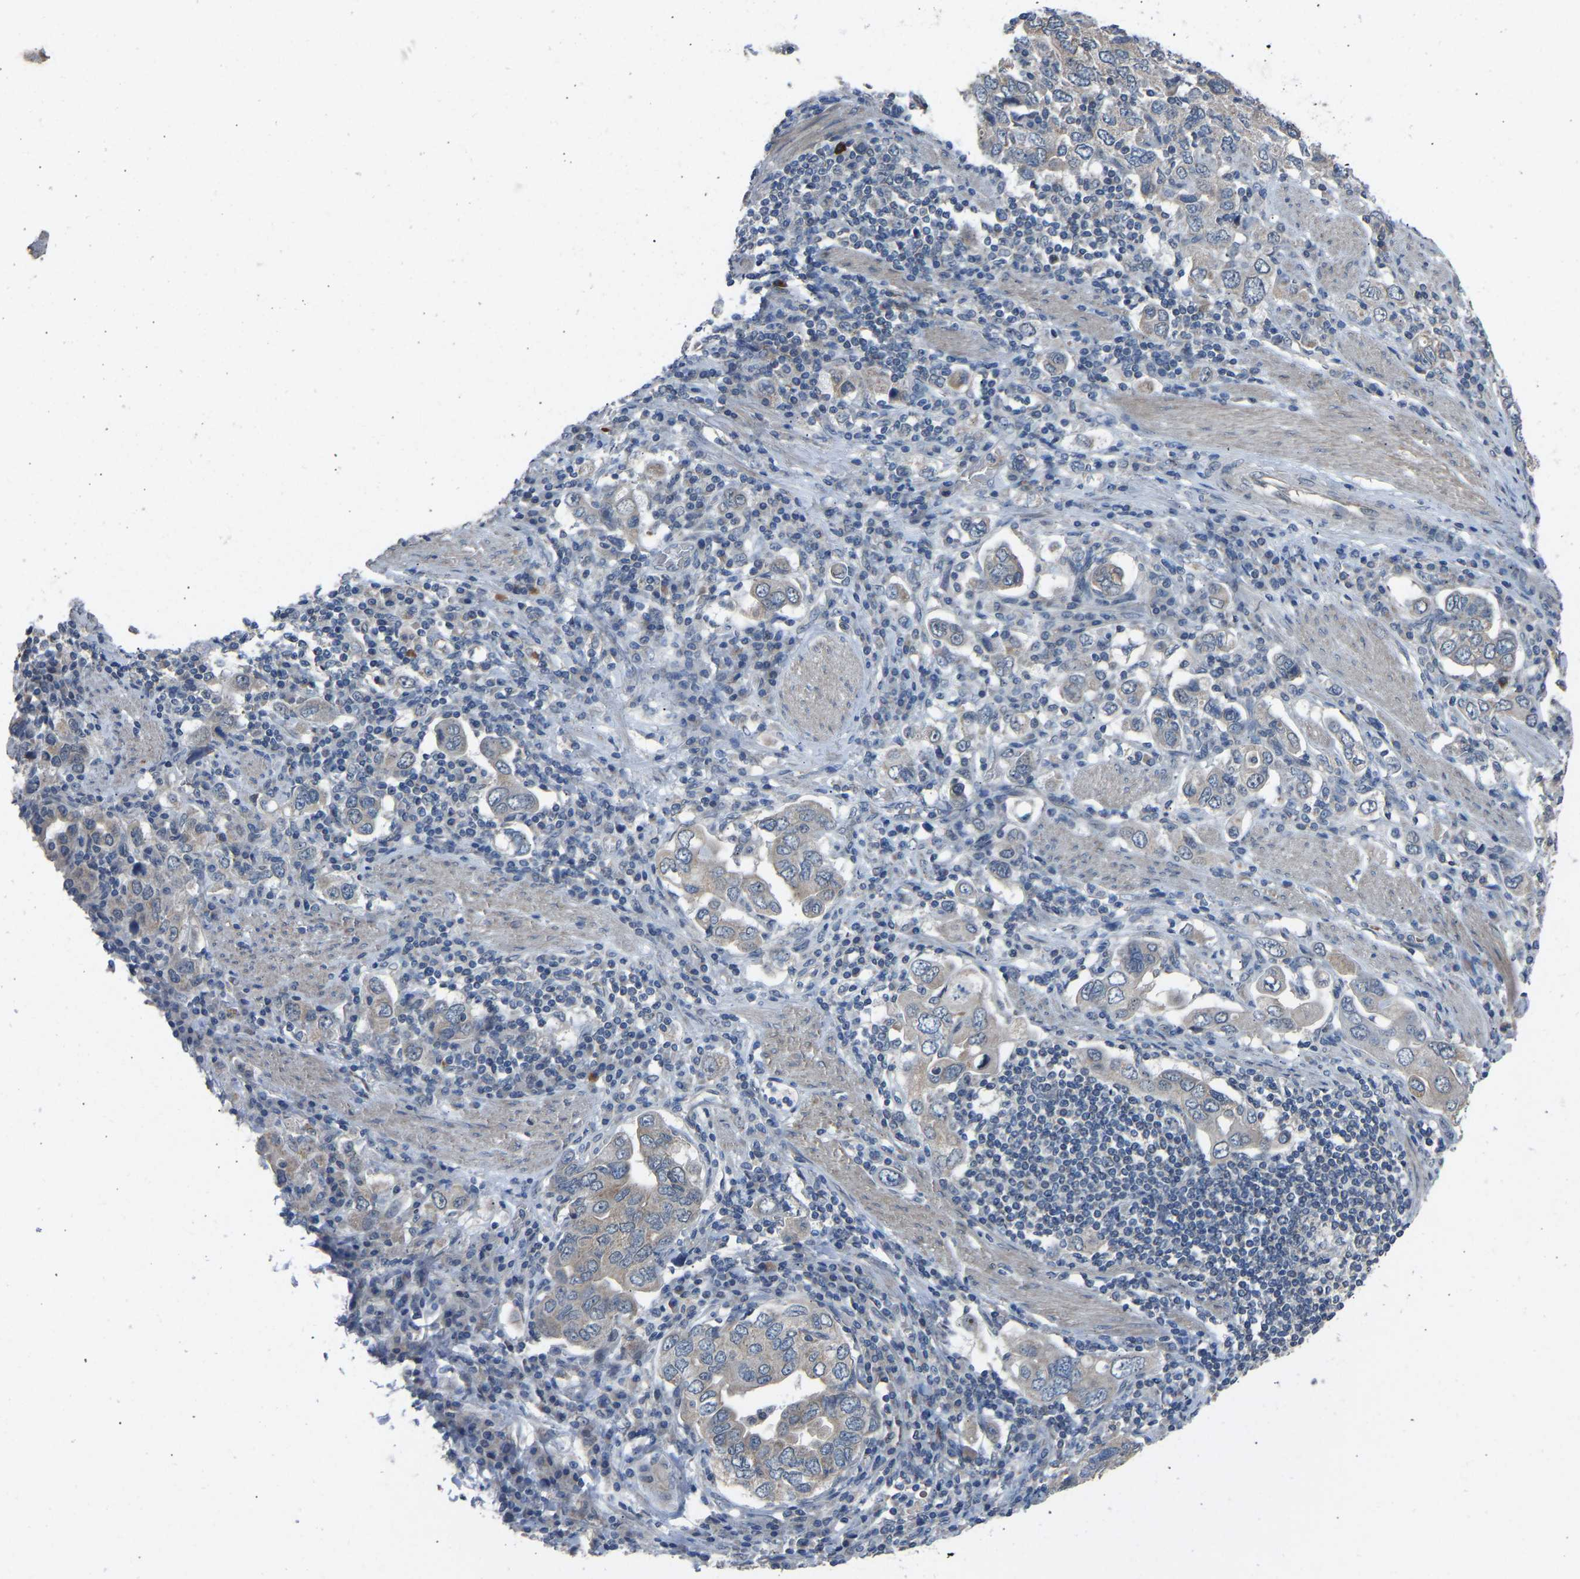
{"staining": {"intensity": "negative", "quantity": "none", "location": "none"}, "tissue": "stomach cancer", "cell_type": "Tumor cells", "image_type": "cancer", "snomed": [{"axis": "morphology", "description": "Adenocarcinoma, NOS"}, {"axis": "topography", "description": "Stomach, upper"}], "caption": "Micrograph shows no protein positivity in tumor cells of stomach adenocarcinoma tissue.", "gene": "CDK2AP1", "patient": {"sex": "male", "age": 62}}